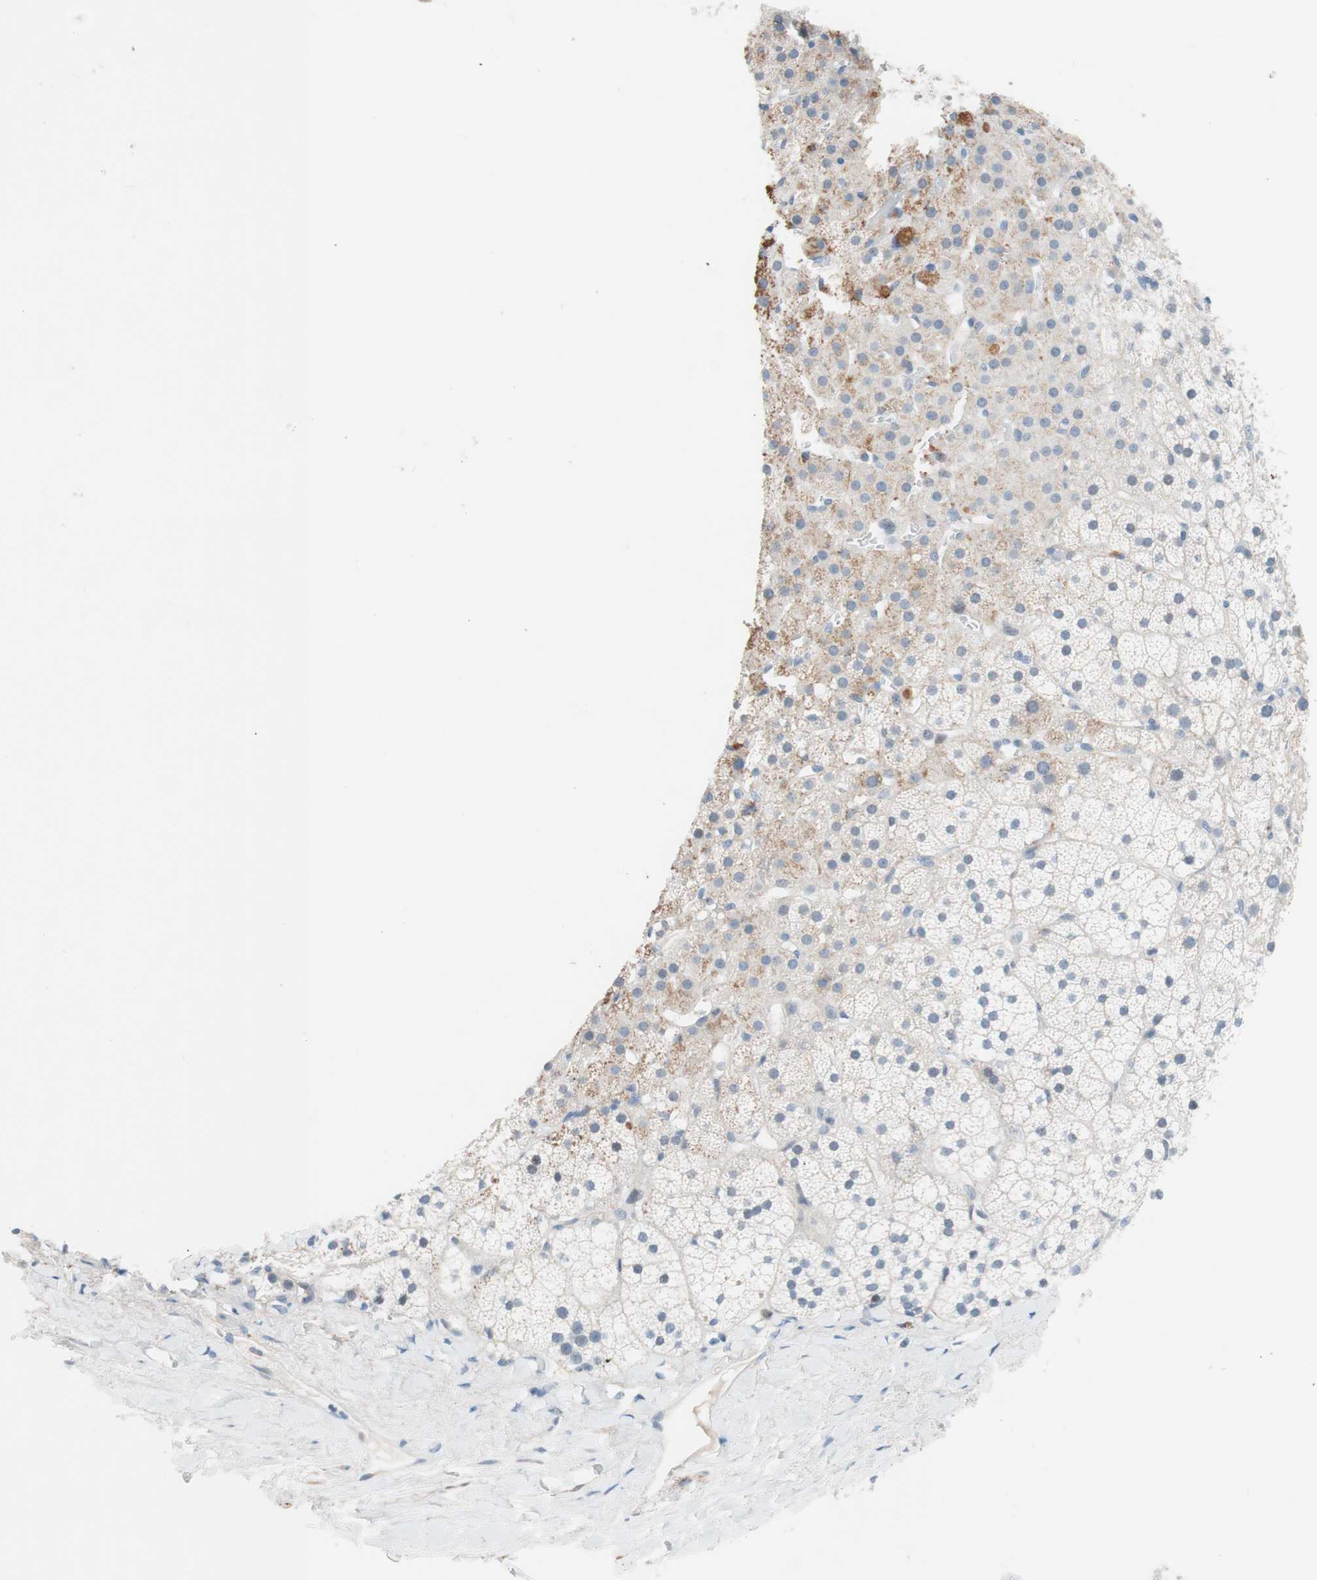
{"staining": {"intensity": "weak", "quantity": "<25%", "location": "cytoplasmic/membranous"}, "tissue": "adrenal gland", "cell_type": "Glandular cells", "image_type": "normal", "snomed": [{"axis": "morphology", "description": "Normal tissue, NOS"}, {"axis": "topography", "description": "Adrenal gland"}], "caption": "A high-resolution photomicrograph shows immunohistochemistry staining of benign adrenal gland, which exhibits no significant positivity in glandular cells.", "gene": "FOSL1", "patient": {"sex": "male", "age": 35}}